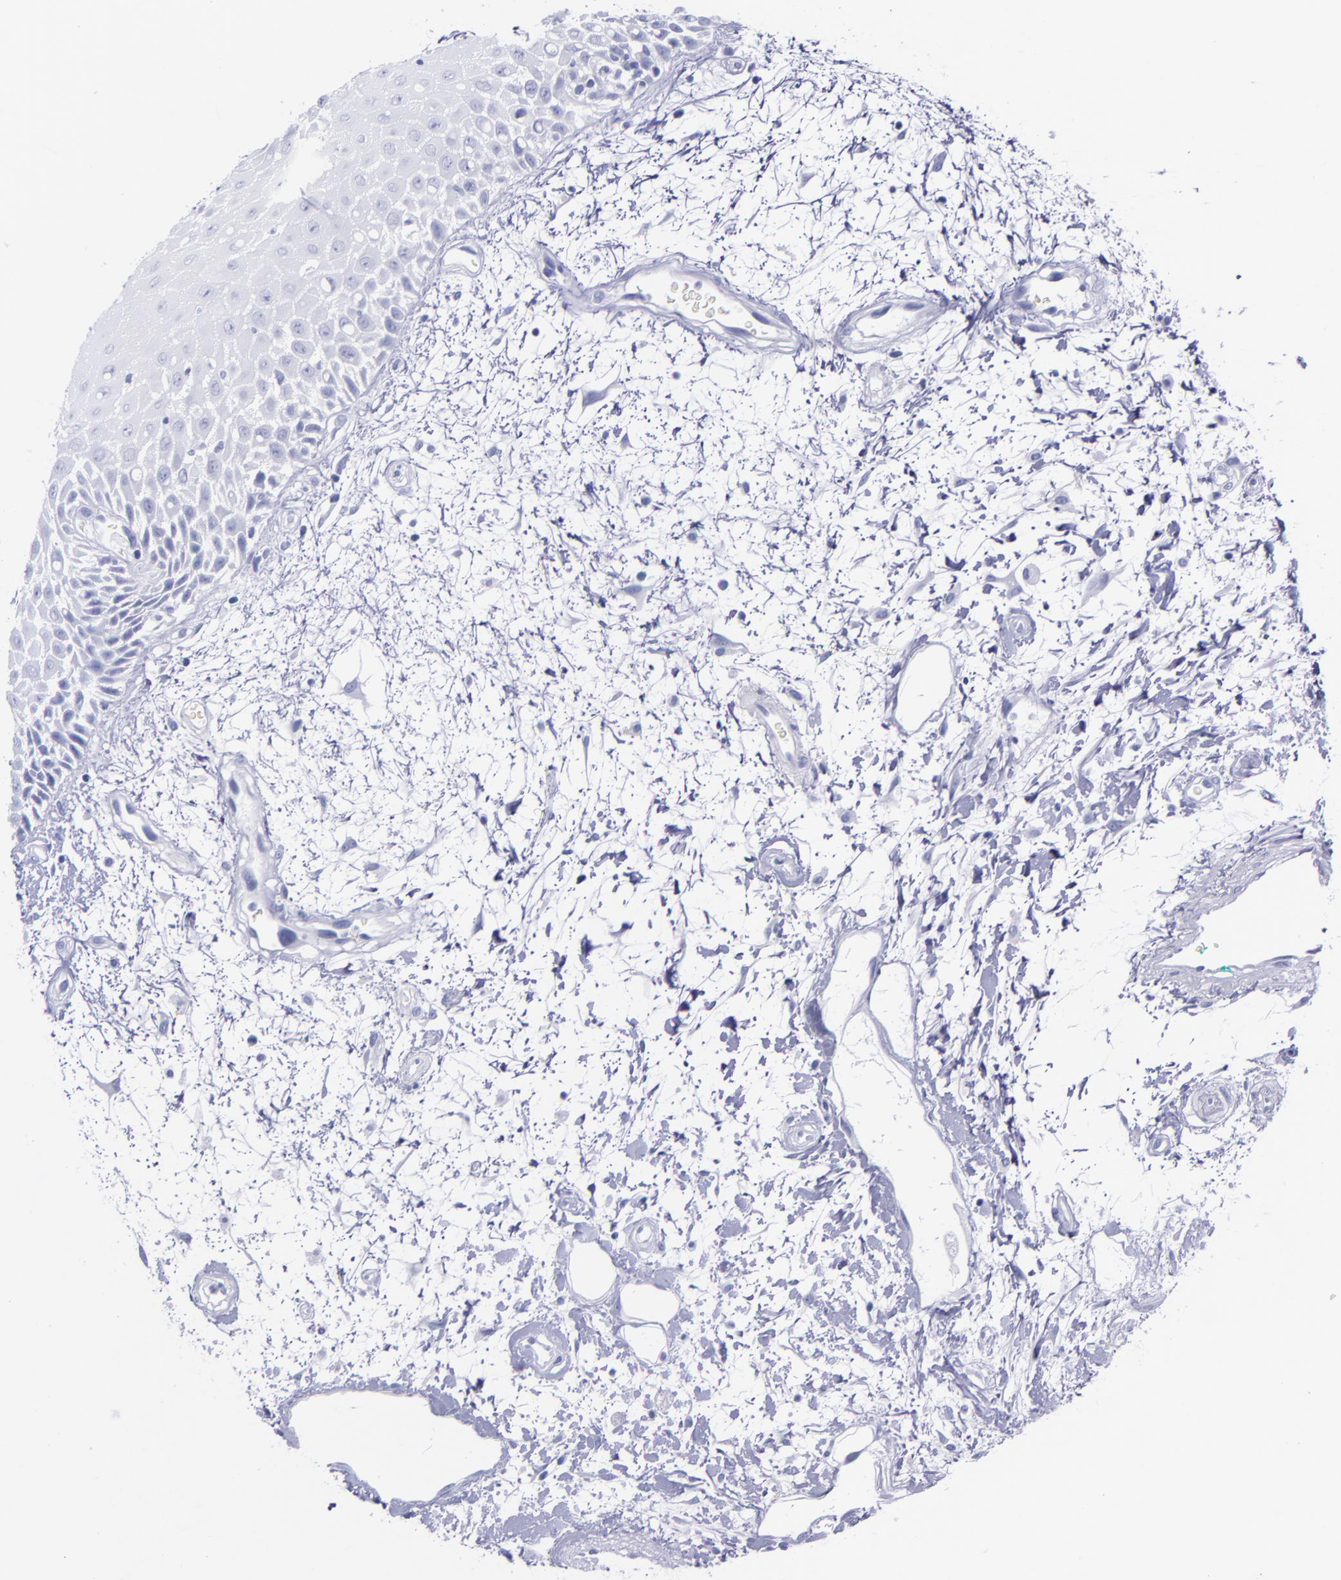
{"staining": {"intensity": "negative", "quantity": "none", "location": "none"}, "tissue": "oral mucosa", "cell_type": "Squamous epithelial cells", "image_type": "normal", "snomed": [{"axis": "morphology", "description": "Normal tissue, NOS"}, {"axis": "morphology", "description": "Squamous cell carcinoma, NOS"}, {"axis": "topography", "description": "Skeletal muscle"}, {"axis": "topography", "description": "Oral tissue"}, {"axis": "topography", "description": "Head-Neck"}], "caption": "This is an immunohistochemistry (IHC) micrograph of unremarkable human oral mucosa. There is no staining in squamous epithelial cells.", "gene": "SV2A", "patient": {"sex": "female", "age": 84}}